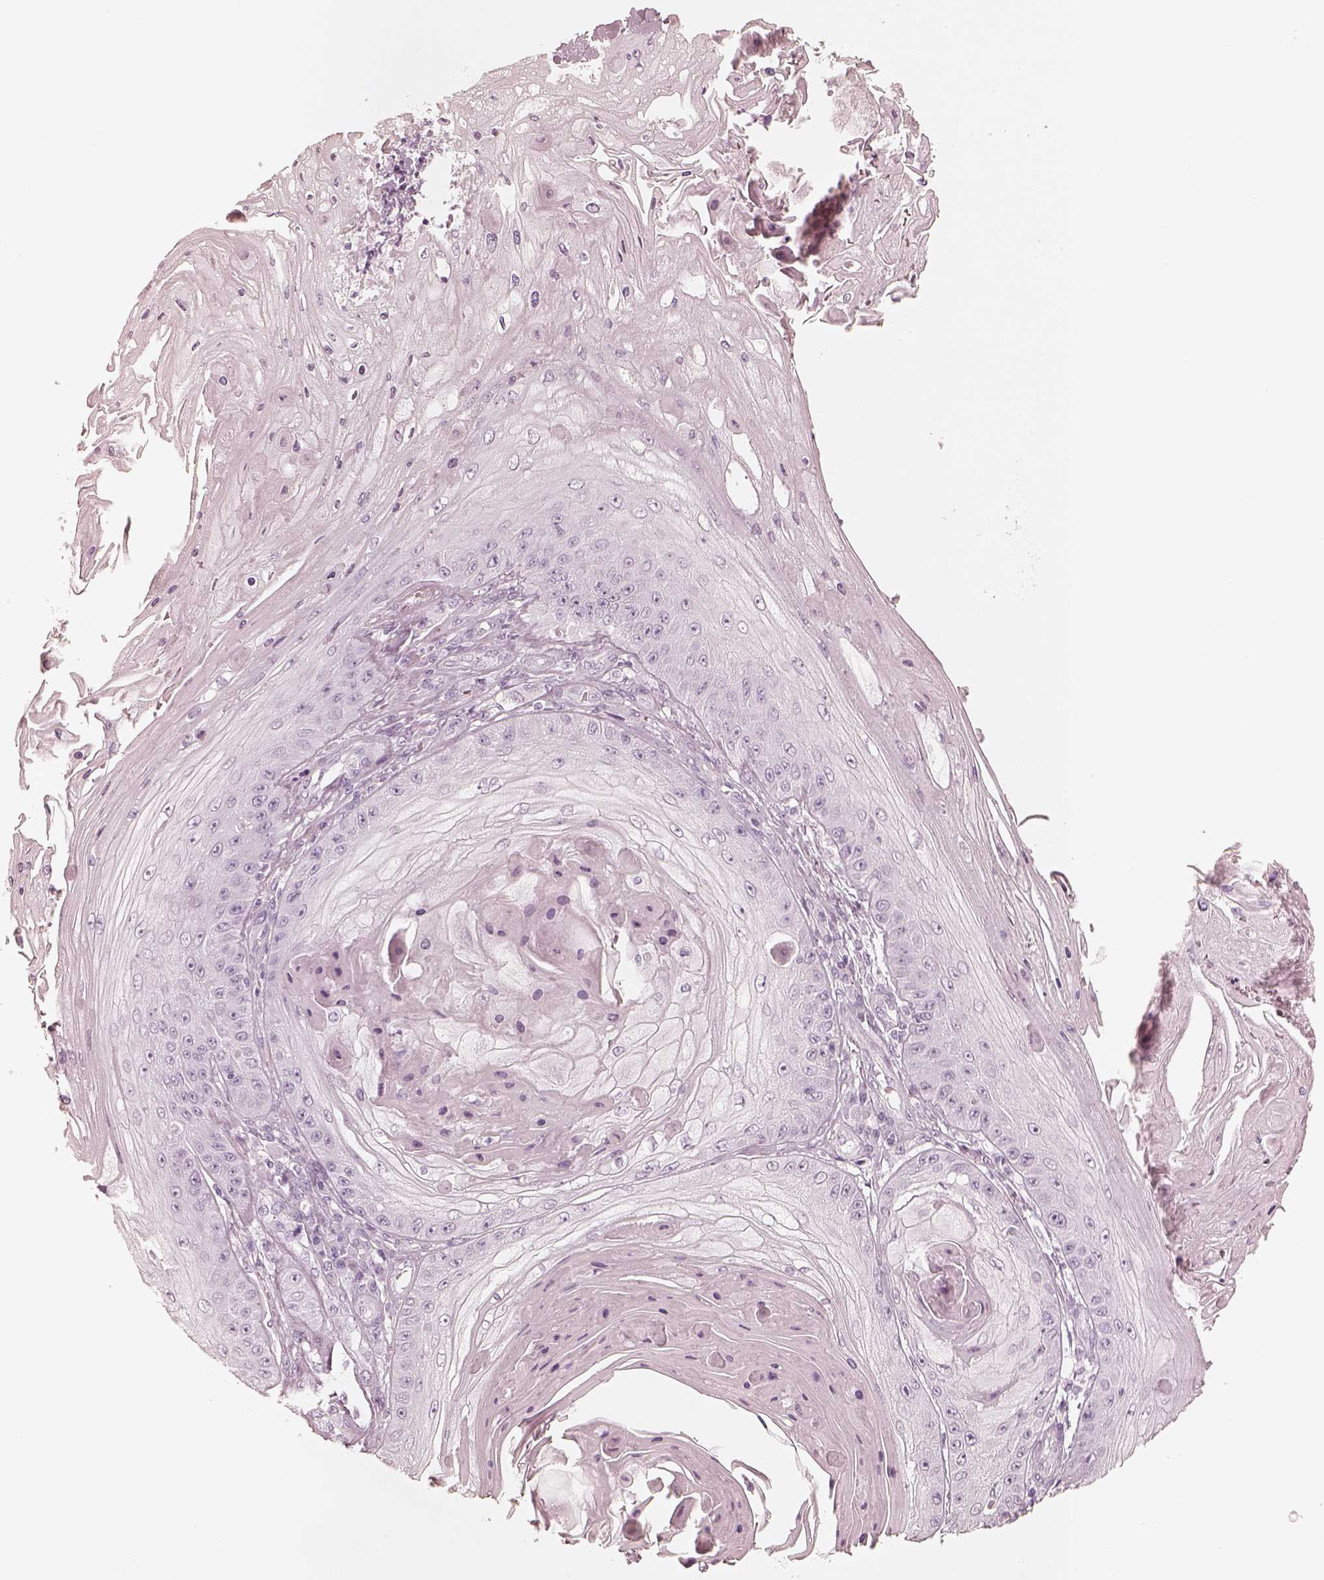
{"staining": {"intensity": "negative", "quantity": "none", "location": "none"}, "tissue": "skin cancer", "cell_type": "Tumor cells", "image_type": "cancer", "snomed": [{"axis": "morphology", "description": "Squamous cell carcinoma, NOS"}, {"axis": "topography", "description": "Skin"}], "caption": "The histopathology image reveals no staining of tumor cells in skin cancer.", "gene": "KRT72", "patient": {"sex": "male", "age": 70}}